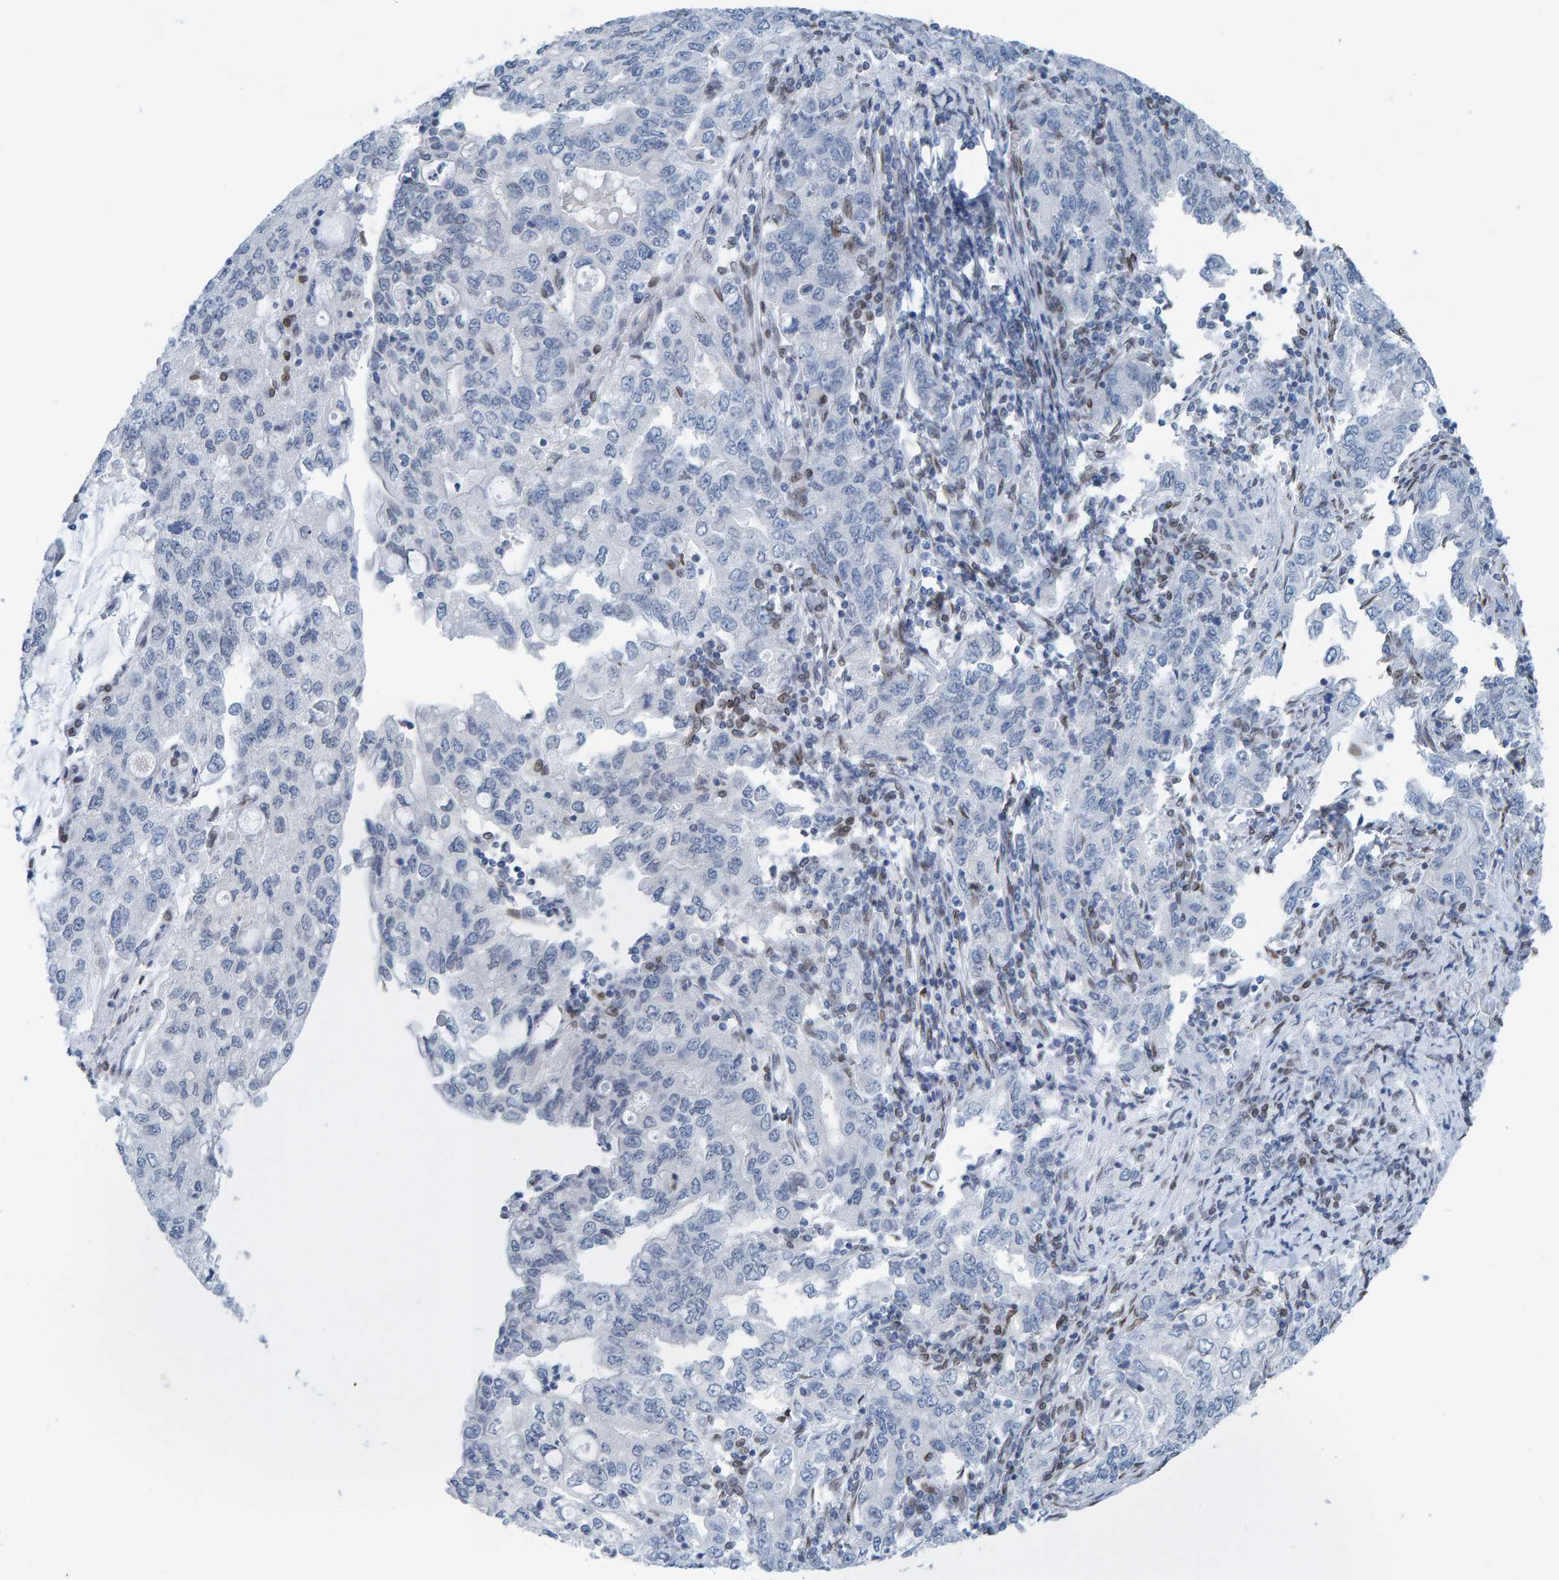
{"staining": {"intensity": "negative", "quantity": "none", "location": "none"}, "tissue": "stomach cancer", "cell_type": "Tumor cells", "image_type": "cancer", "snomed": [{"axis": "morphology", "description": "Adenocarcinoma, NOS"}, {"axis": "topography", "description": "Stomach, lower"}], "caption": "DAB (3,3'-diaminobenzidine) immunohistochemical staining of human stomach cancer shows no significant staining in tumor cells.", "gene": "LMNB2", "patient": {"sex": "female", "age": 72}}